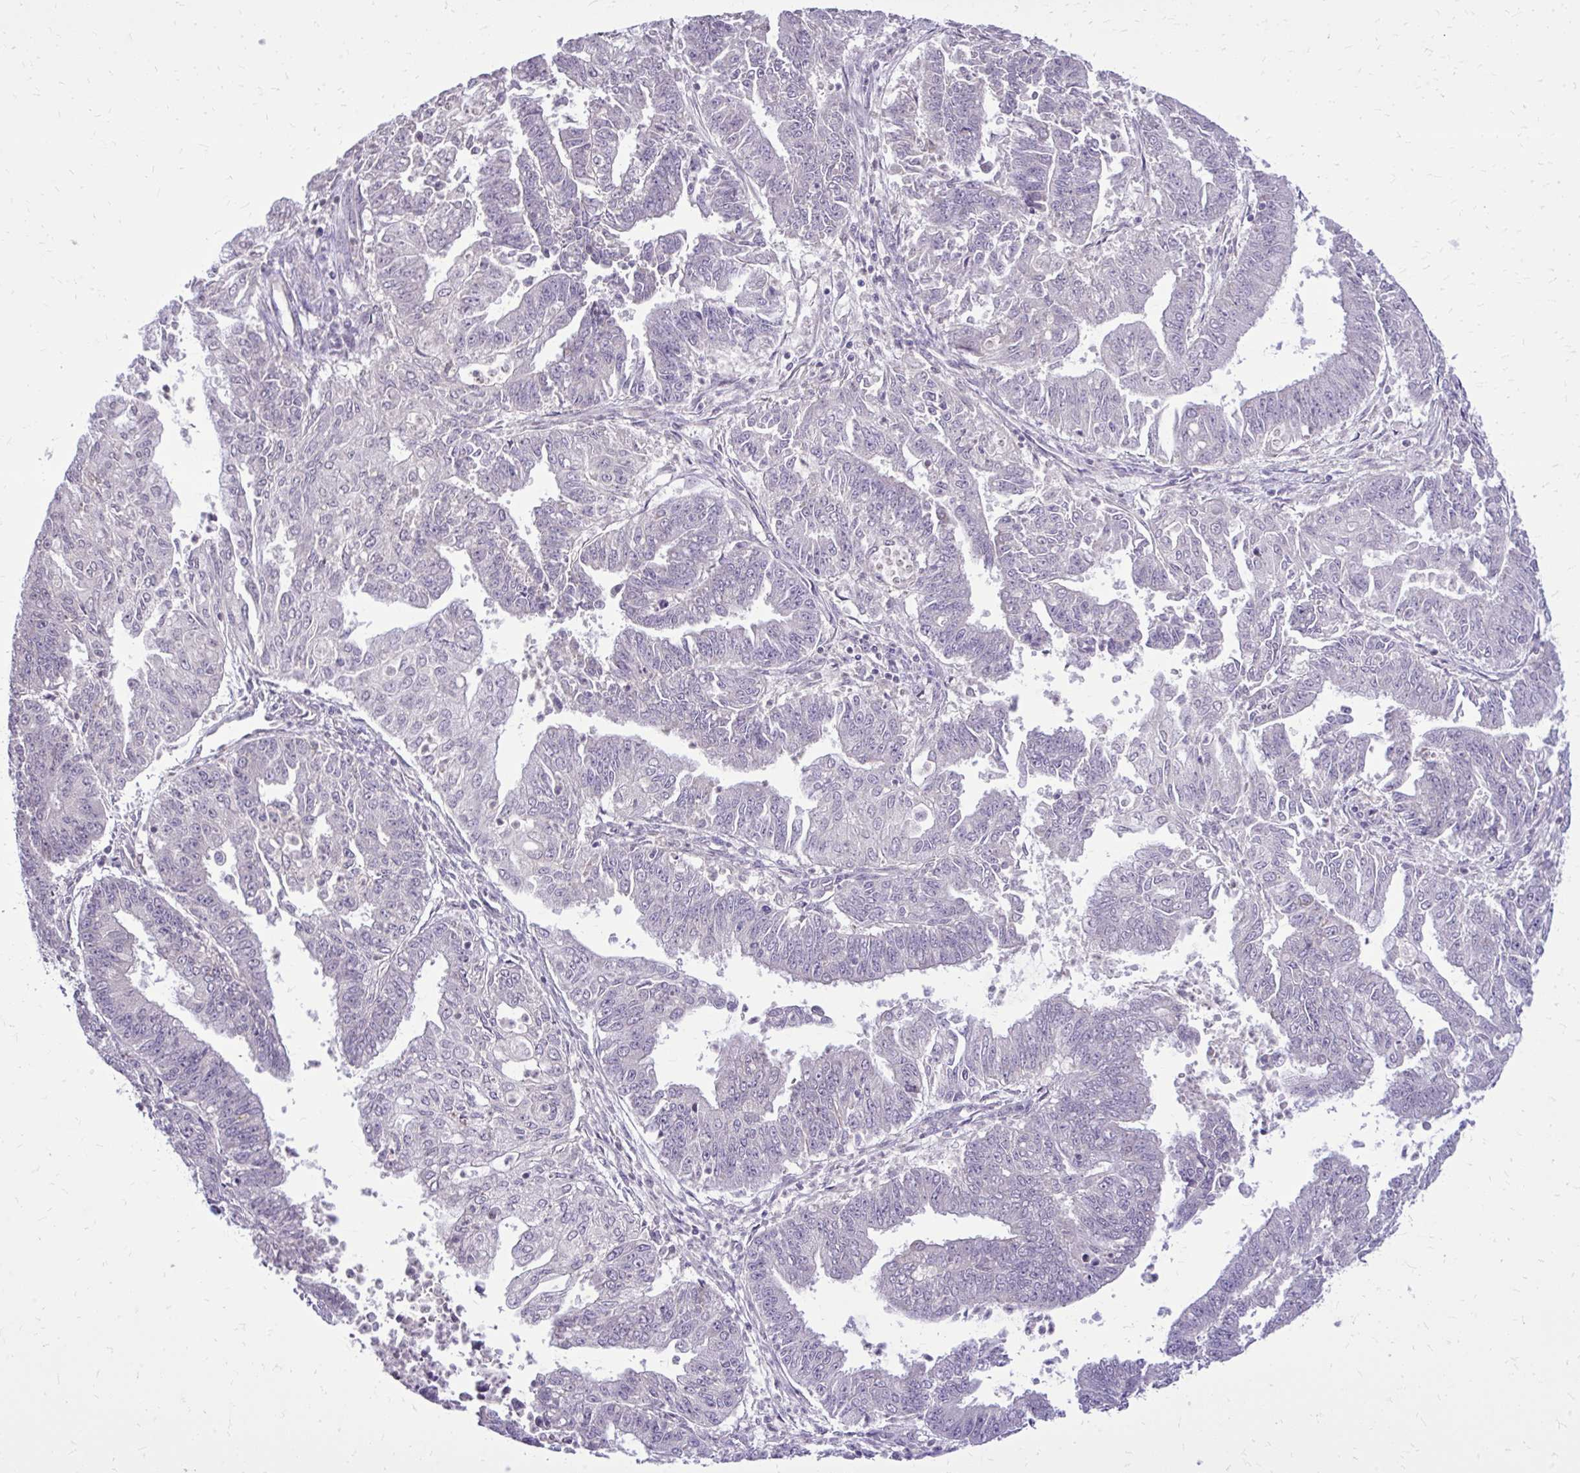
{"staining": {"intensity": "negative", "quantity": "none", "location": "none"}, "tissue": "endometrial cancer", "cell_type": "Tumor cells", "image_type": "cancer", "snomed": [{"axis": "morphology", "description": "Adenocarcinoma, NOS"}, {"axis": "topography", "description": "Endometrium"}], "caption": "IHC of human adenocarcinoma (endometrial) demonstrates no expression in tumor cells. (DAB (3,3'-diaminobenzidine) IHC with hematoxylin counter stain).", "gene": "DPY19L1", "patient": {"sex": "female", "age": 73}}